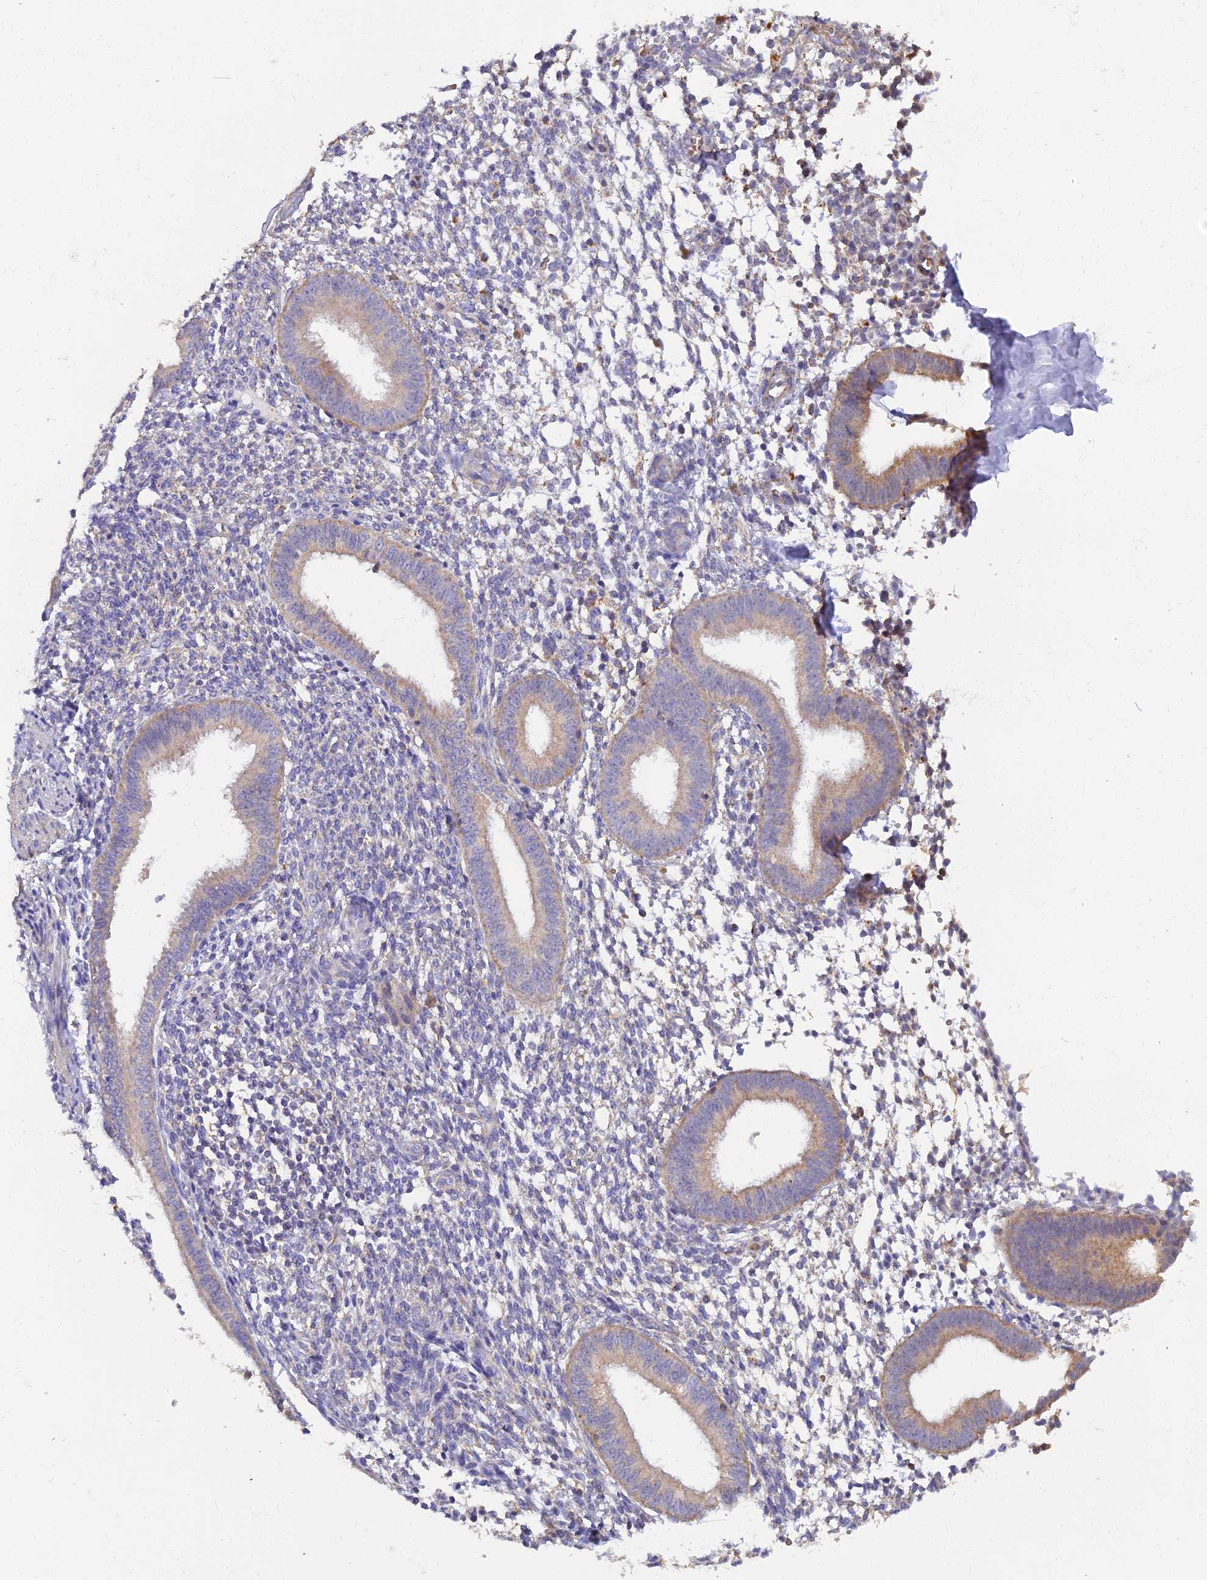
{"staining": {"intensity": "weak", "quantity": "<25%", "location": "cytoplasmic/membranous"}, "tissue": "endometrium", "cell_type": "Cells in endometrial stroma", "image_type": "normal", "snomed": [{"axis": "morphology", "description": "Normal tissue, NOS"}, {"axis": "topography", "description": "Uterus"}, {"axis": "topography", "description": "Endometrium"}], "caption": "IHC micrograph of unremarkable endometrium: endometrium stained with DAB shows no significant protein staining in cells in endometrial stroma. (DAB (3,3'-diaminobenzidine) IHC visualized using brightfield microscopy, high magnification).", "gene": "ARL8A", "patient": {"sex": "female", "age": 48}}